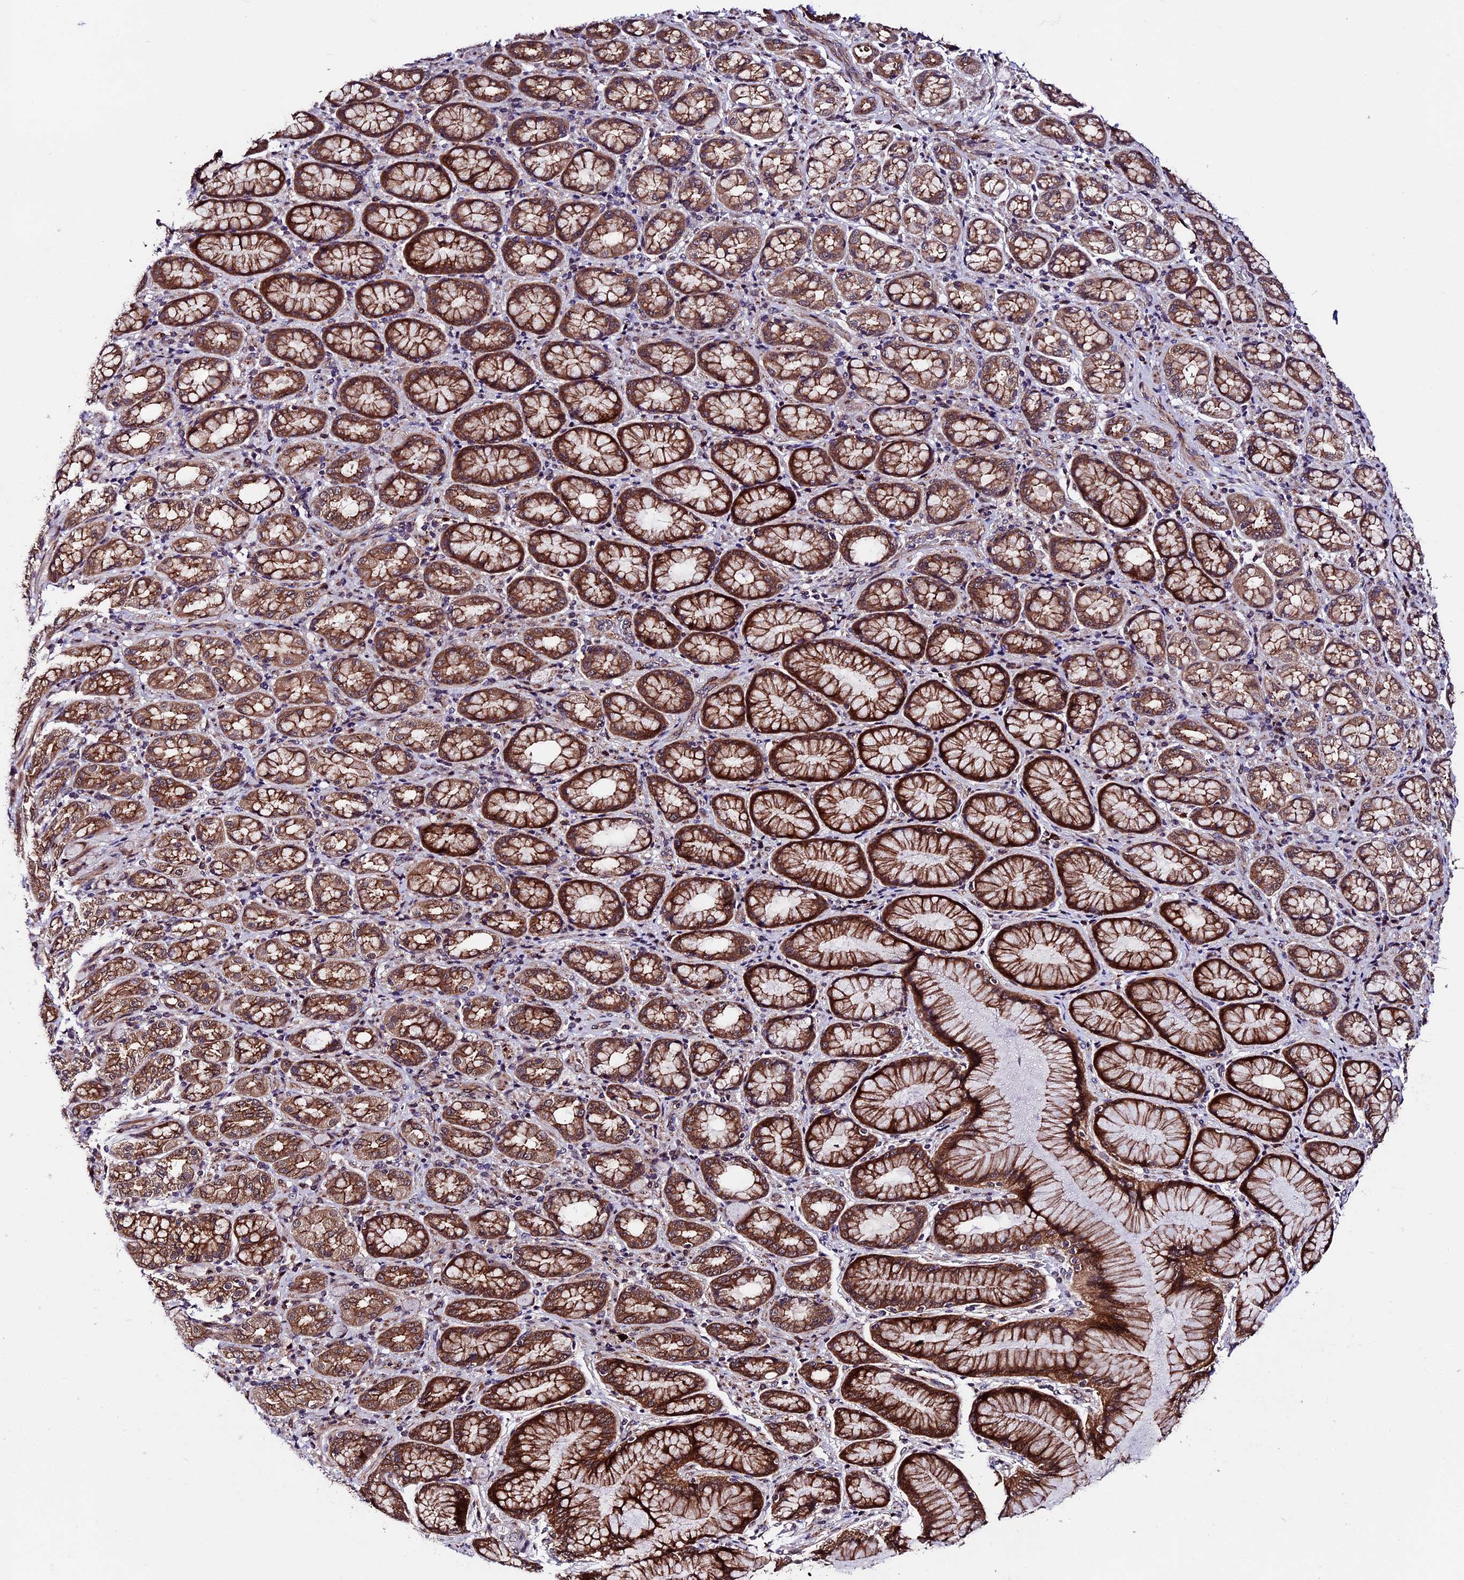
{"staining": {"intensity": "moderate", "quantity": ">75%", "location": "cytoplasmic/membranous"}, "tissue": "stomach cancer", "cell_type": "Tumor cells", "image_type": "cancer", "snomed": [{"axis": "morphology", "description": "Adenocarcinoma, NOS"}, {"axis": "topography", "description": "Stomach"}], "caption": "Human stomach cancer stained for a protein (brown) demonstrates moderate cytoplasmic/membranous positive positivity in about >75% of tumor cells.", "gene": "SIPA1L3", "patient": {"sex": "female", "age": 79}}